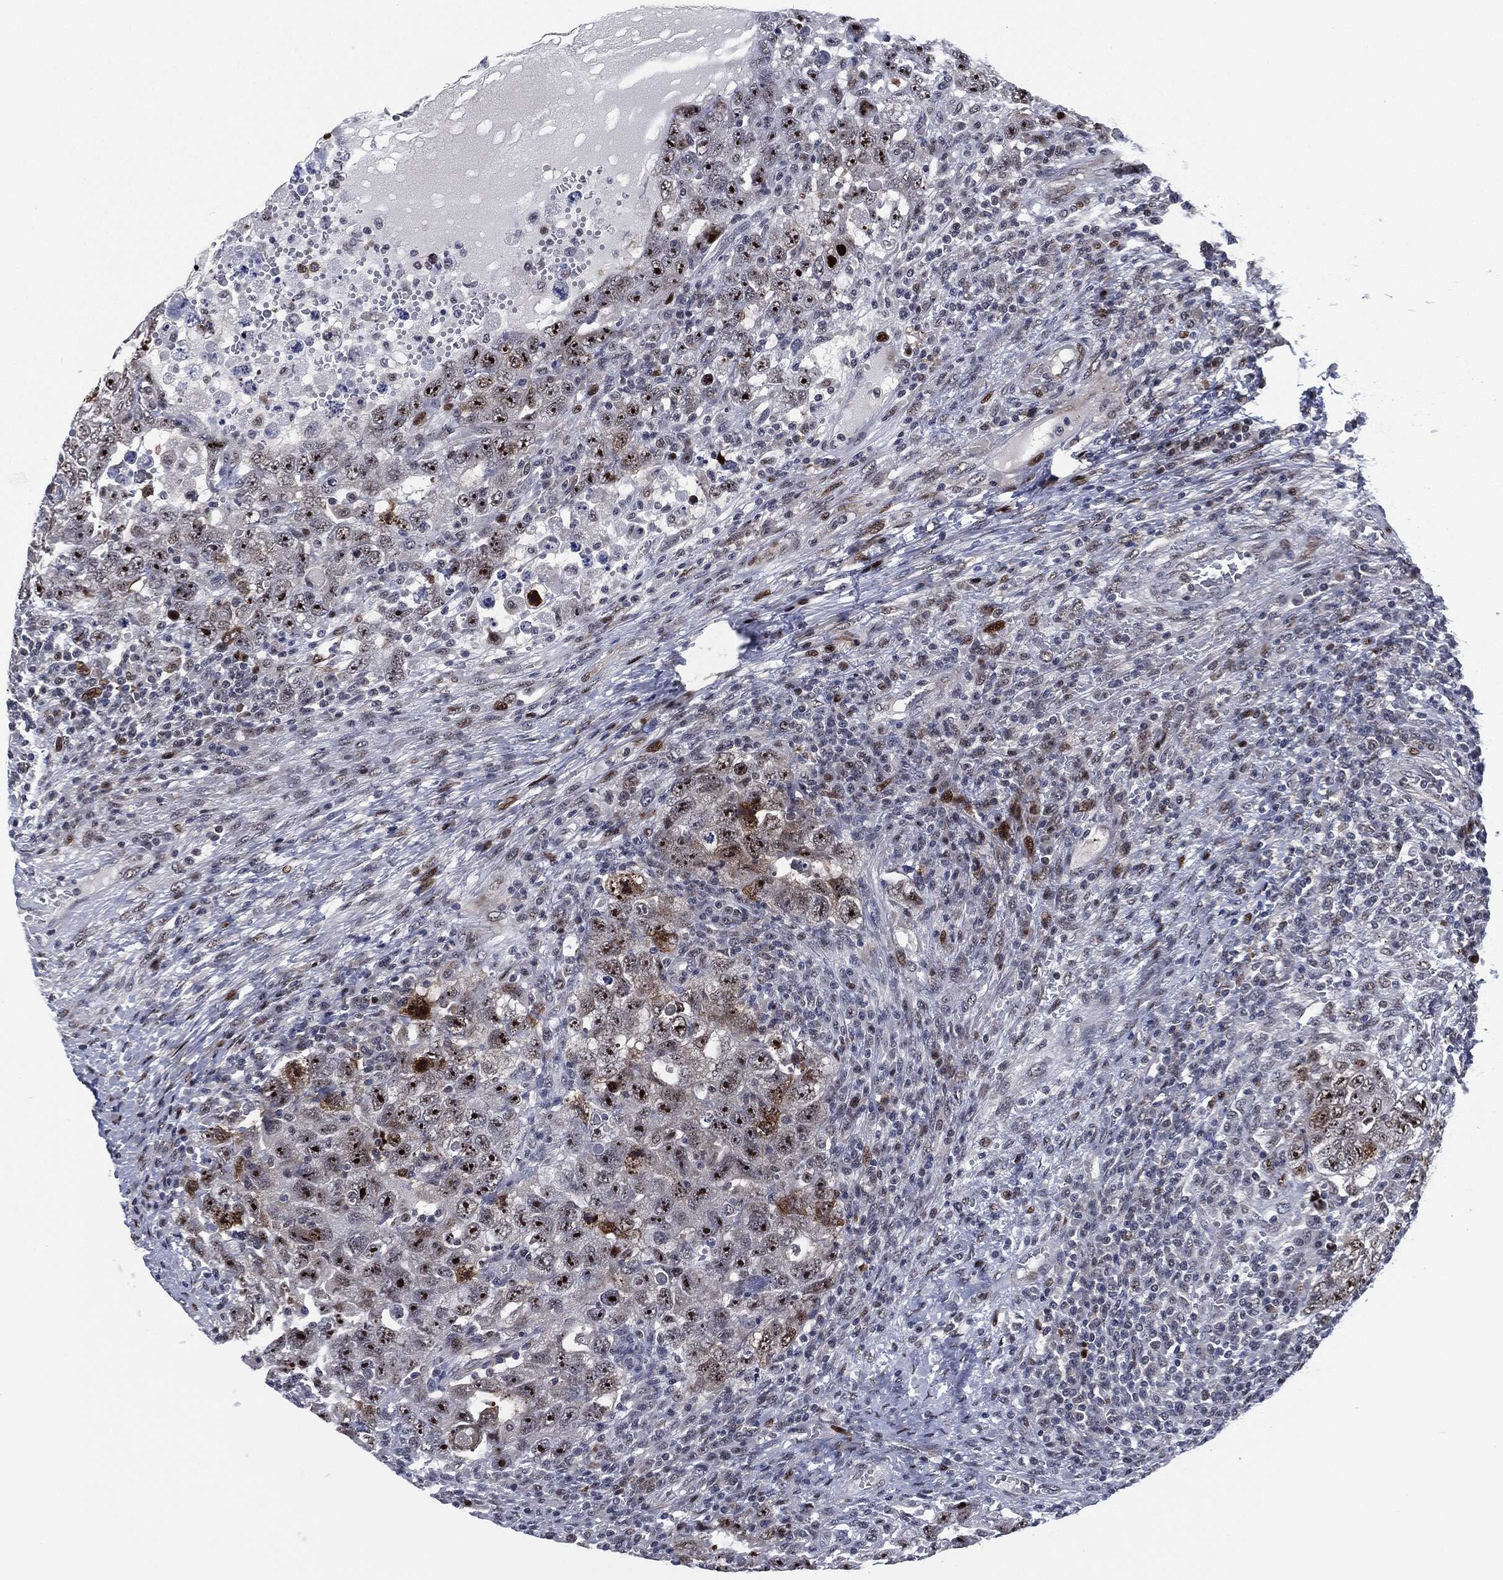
{"staining": {"intensity": "strong", "quantity": "25%-75%", "location": "nuclear"}, "tissue": "testis cancer", "cell_type": "Tumor cells", "image_type": "cancer", "snomed": [{"axis": "morphology", "description": "Carcinoma, Embryonal, NOS"}, {"axis": "topography", "description": "Testis"}], "caption": "Protein expression analysis of human testis cancer reveals strong nuclear expression in about 25%-75% of tumor cells.", "gene": "AKT2", "patient": {"sex": "male", "age": 26}}